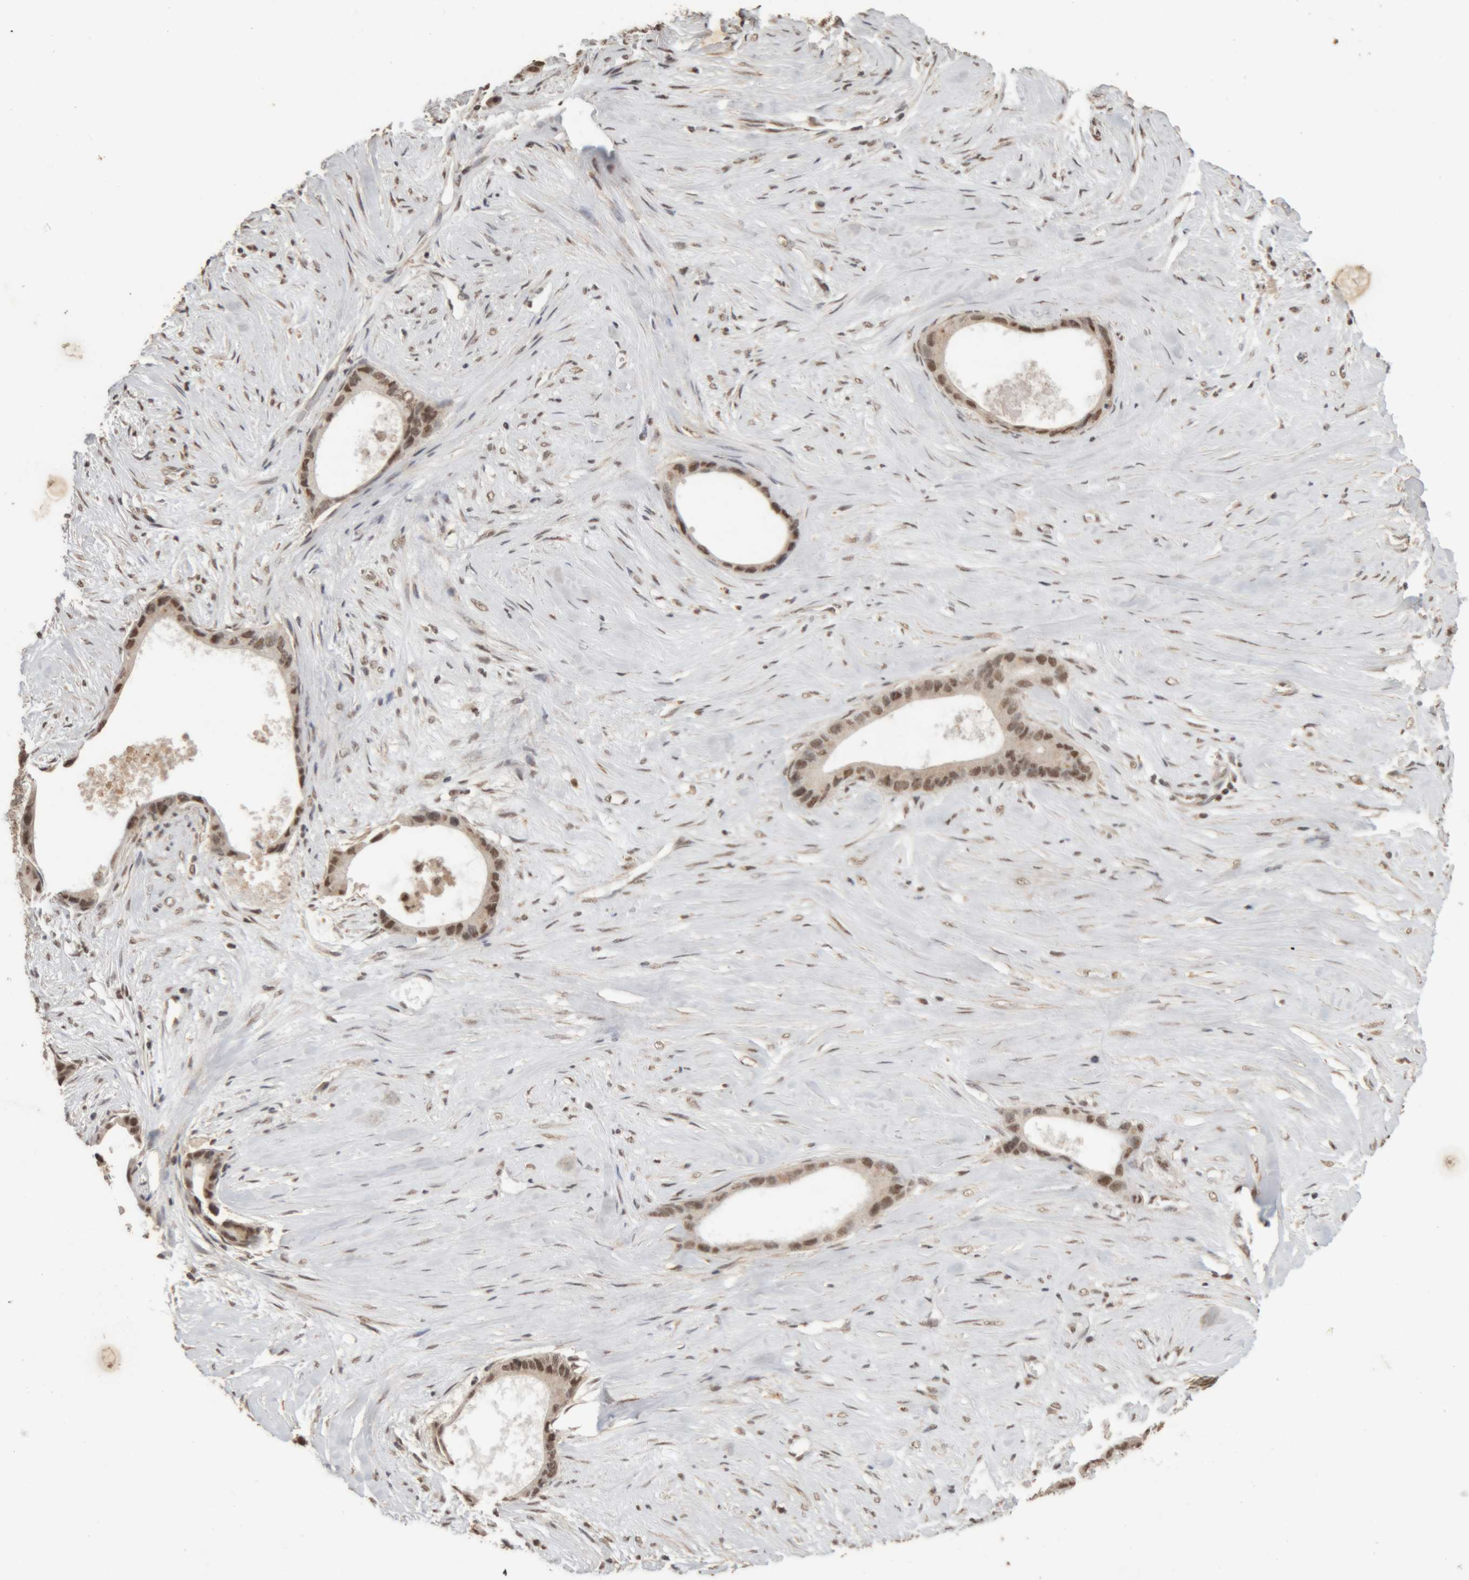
{"staining": {"intensity": "moderate", "quantity": ">75%", "location": "nuclear"}, "tissue": "liver cancer", "cell_type": "Tumor cells", "image_type": "cancer", "snomed": [{"axis": "morphology", "description": "Cholangiocarcinoma"}, {"axis": "topography", "description": "Liver"}], "caption": "IHC histopathology image of neoplastic tissue: liver cholangiocarcinoma stained using IHC demonstrates medium levels of moderate protein expression localized specifically in the nuclear of tumor cells, appearing as a nuclear brown color.", "gene": "KEAP1", "patient": {"sex": "female", "age": 55}}